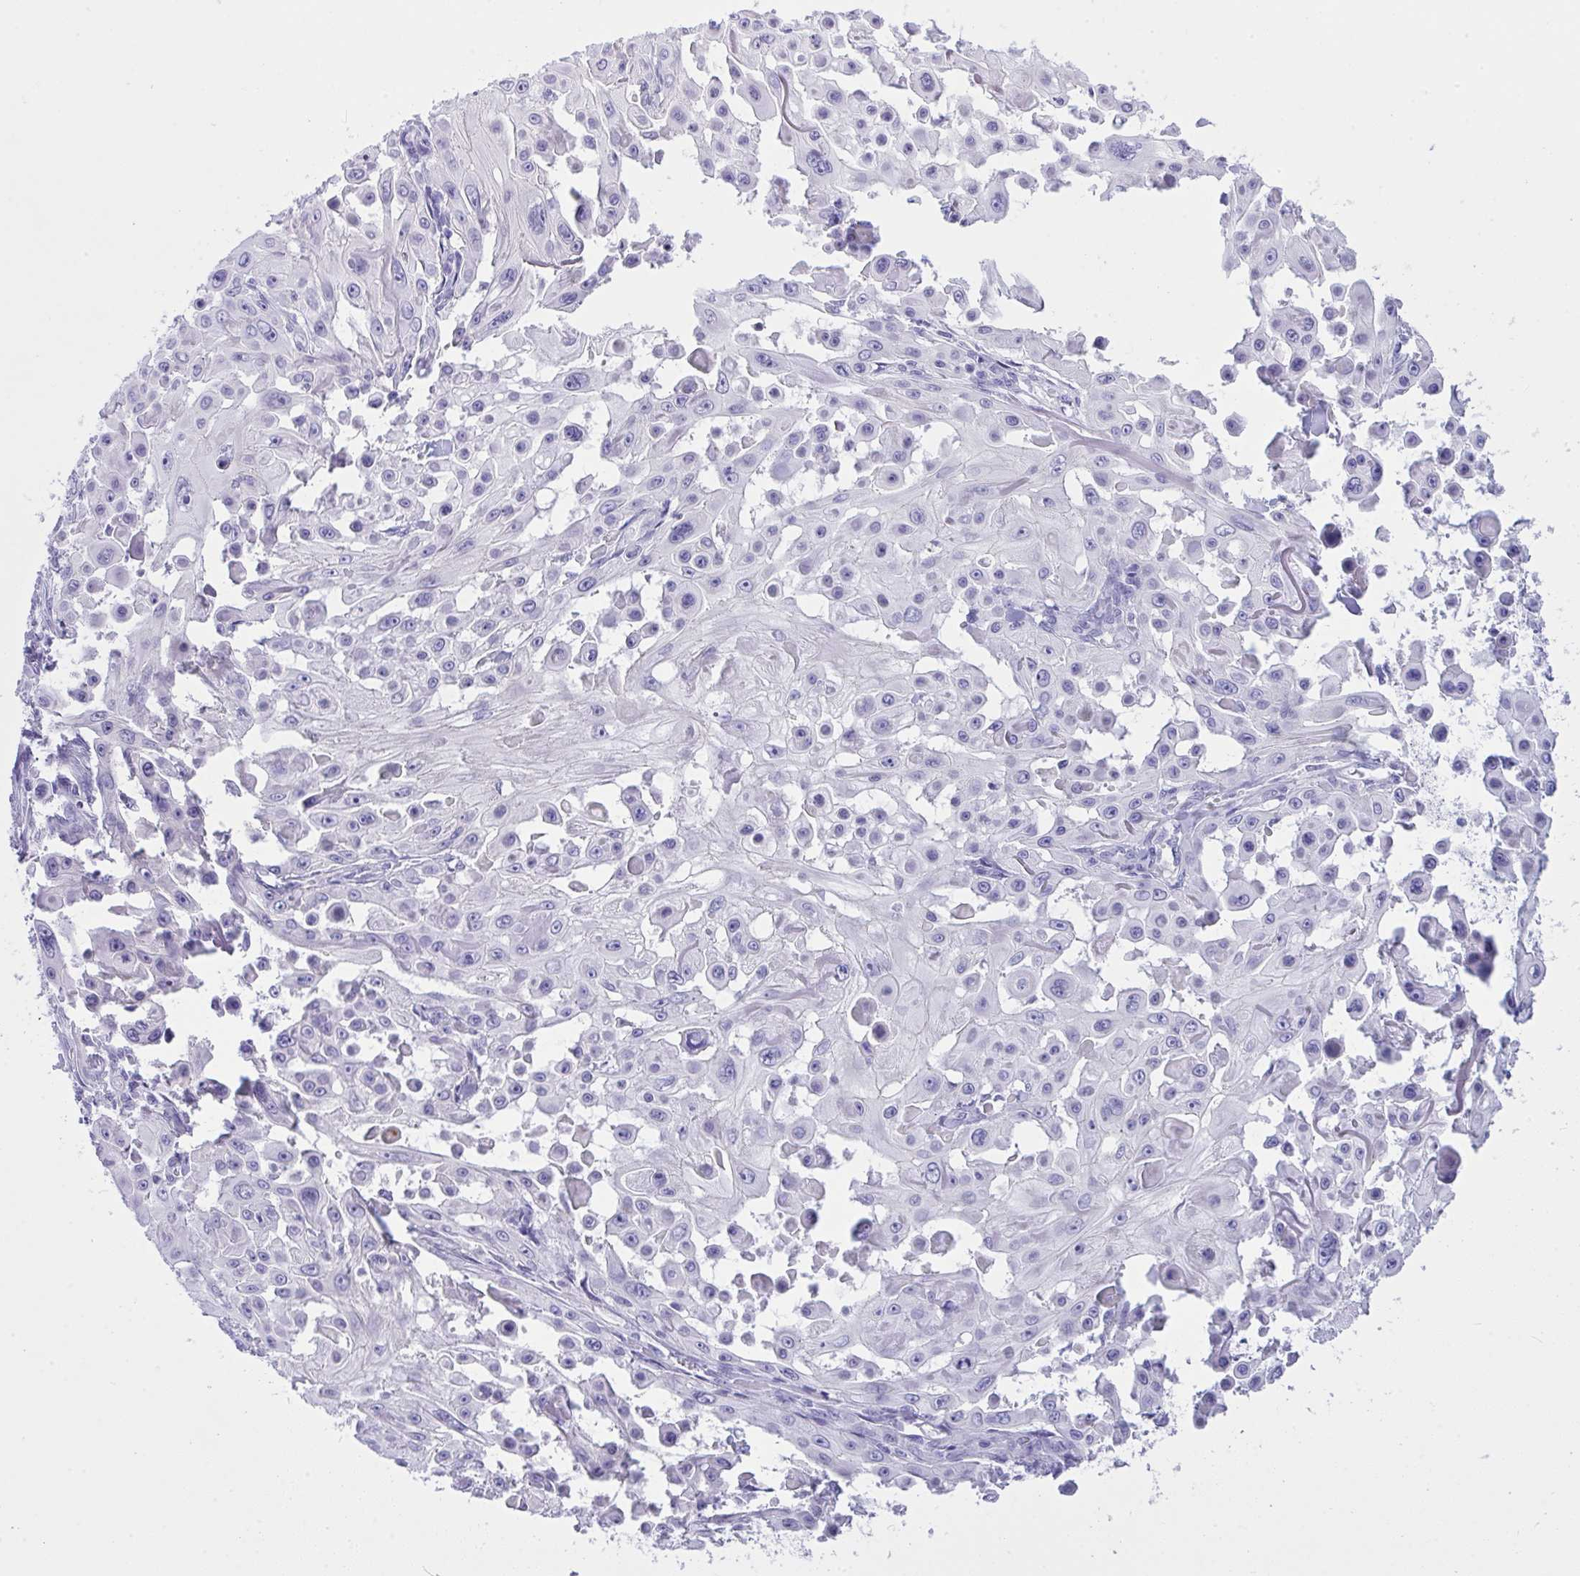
{"staining": {"intensity": "negative", "quantity": "none", "location": "none"}, "tissue": "skin cancer", "cell_type": "Tumor cells", "image_type": "cancer", "snomed": [{"axis": "morphology", "description": "Squamous cell carcinoma, NOS"}, {"axis": "topography", "description": "Skin"}], "caption": "Immunohistochemistry (IHC) histopathology image of neoplastic tissue: human skin cancer (squamous cell carcinoma) stained with DAB reveals no significant protein staining in tumor cells.", "gene": "GLB1L2", "patient": {"sex": "male", "age": 91}}